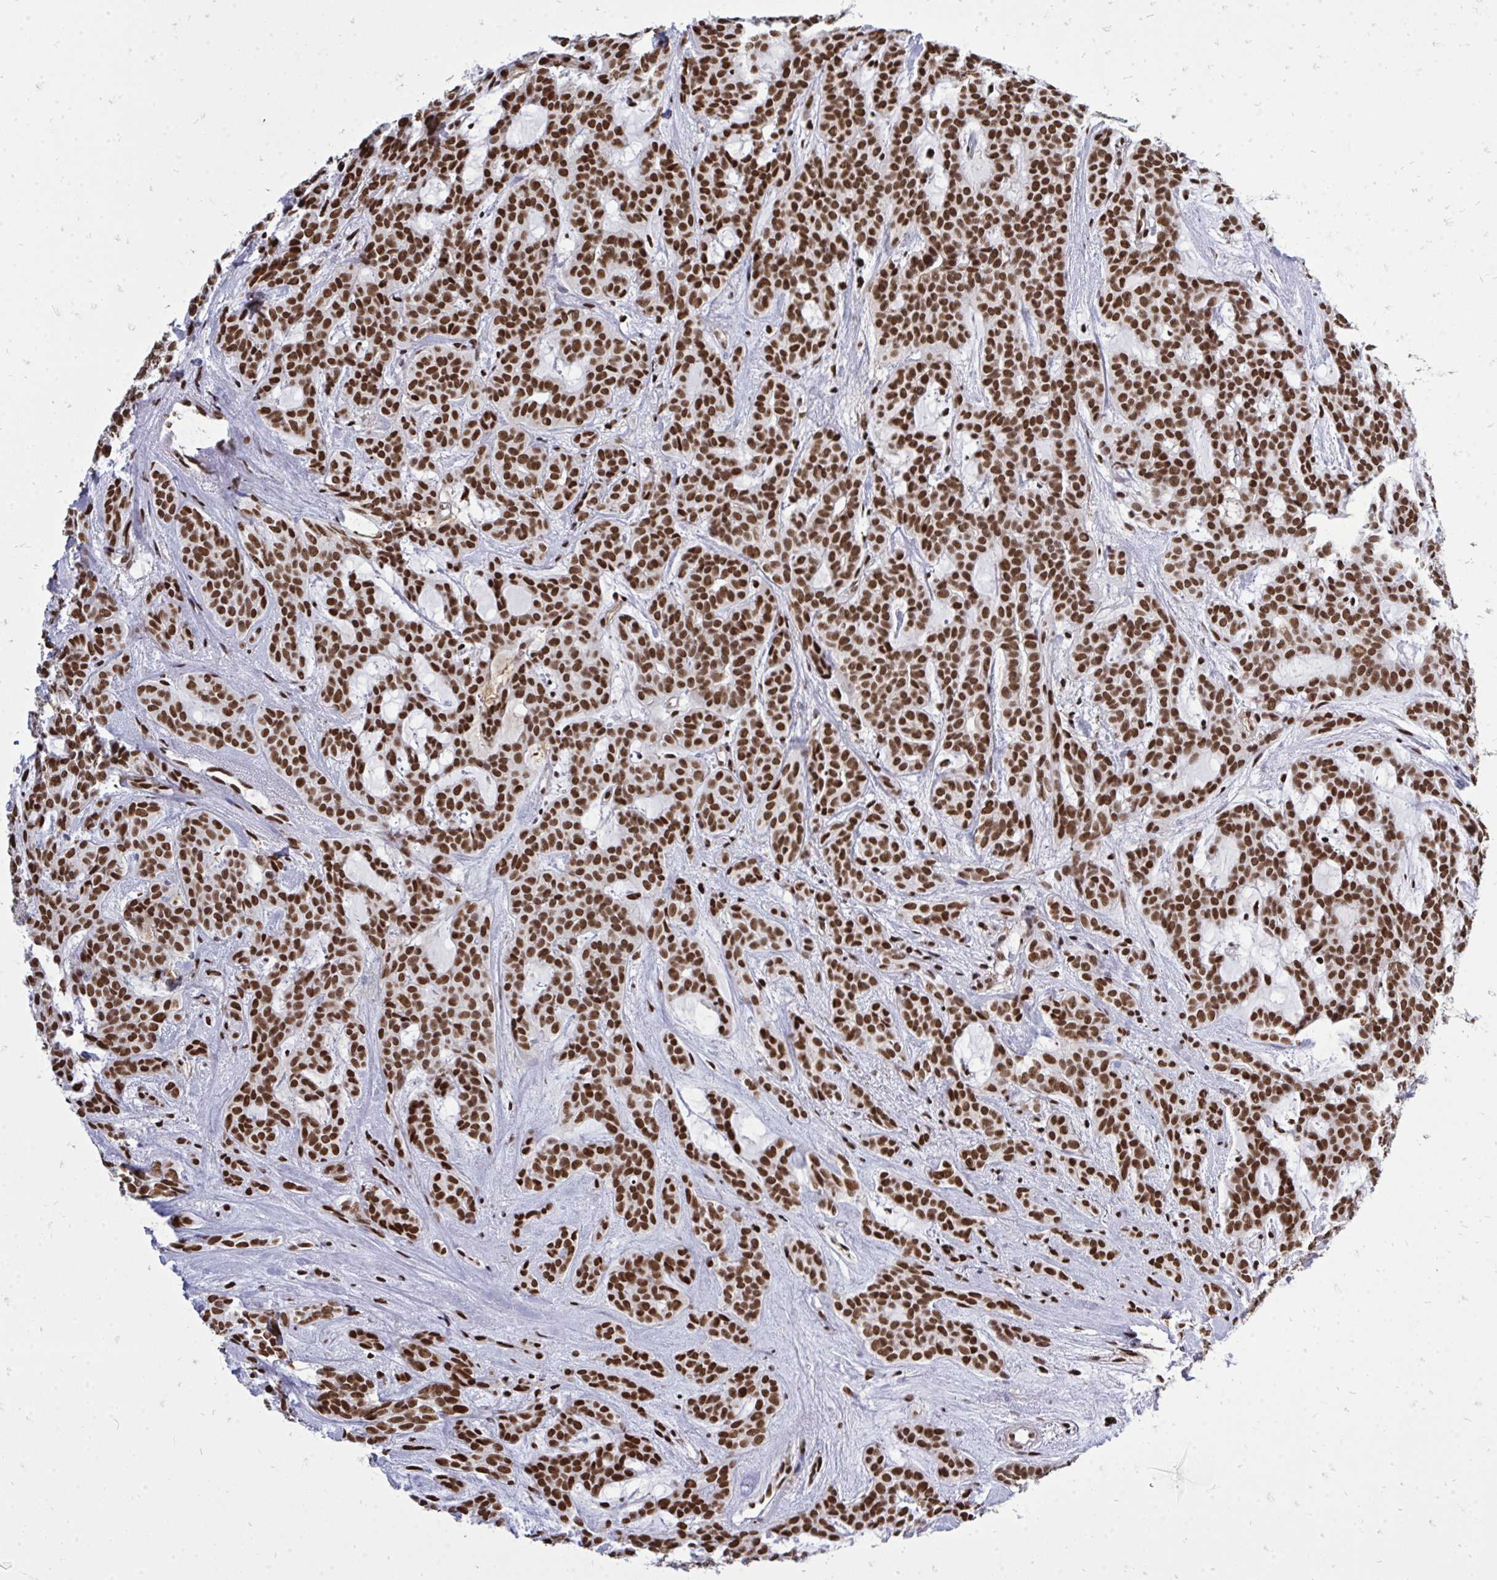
{"staining": {"intensity": "strong", "quantity": ">75%", "location": "nuclear"}, "tissue": "head and neck cancer", "cell_type": "Tumor cells", "image_type": "cancer", "snomed": [{"axis": "morphology", "description": "Adenocarcinoma, NOS"}, {"axis": "topography", "description": "Head-Neck"}], "caption": "Strong nuclear expression for a protein is identified in approximately >75% of tumor cells of head and neck adenocarcinoma using immunohistochemistry (IHC).", "gene": "TBL1Y", "patient": {"sex": "female", "age": 57}}